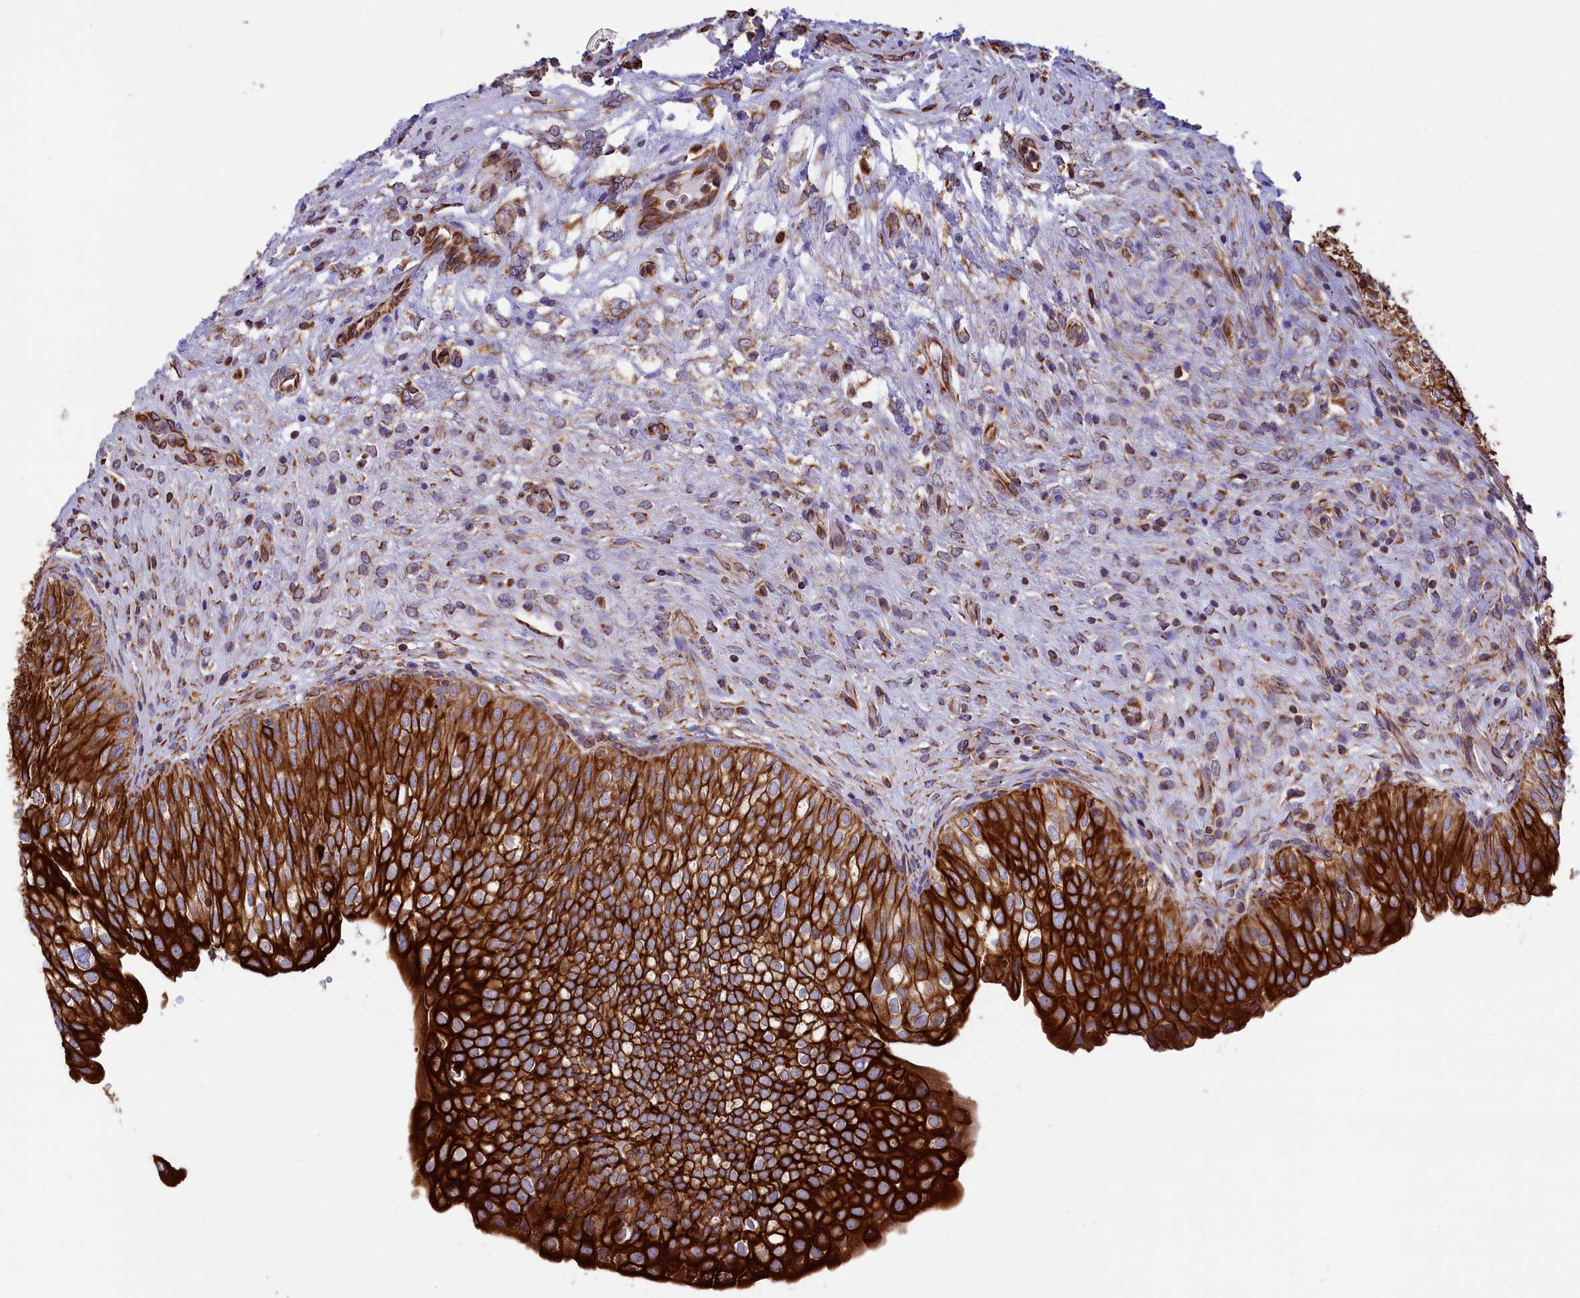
{"staining": {"intensity": "strong", "quantity": ">75%", "location": "cytoplasmic/membranous"}, "tissue": "urinary bladder", "cell_type": "Urothelial cells", "image_type": "normal", "snomed": [{"axis": "morphology", "description": "Normal tissue, NOS"}, {"axis": "topography", "description": "Urinary bladder"}], "caption": "Protein positivity by immunohistochemistry displays strong cytoplasmic/membranous staining in approximately >75% of urothelial cells in normal urinary bladder. (DAB (3,3'-diaminobenzidine) = brown stain, brightfield microscopy at high magnification).", "gene": "GATB", "patient": {"sex": "male", "age": 55}}